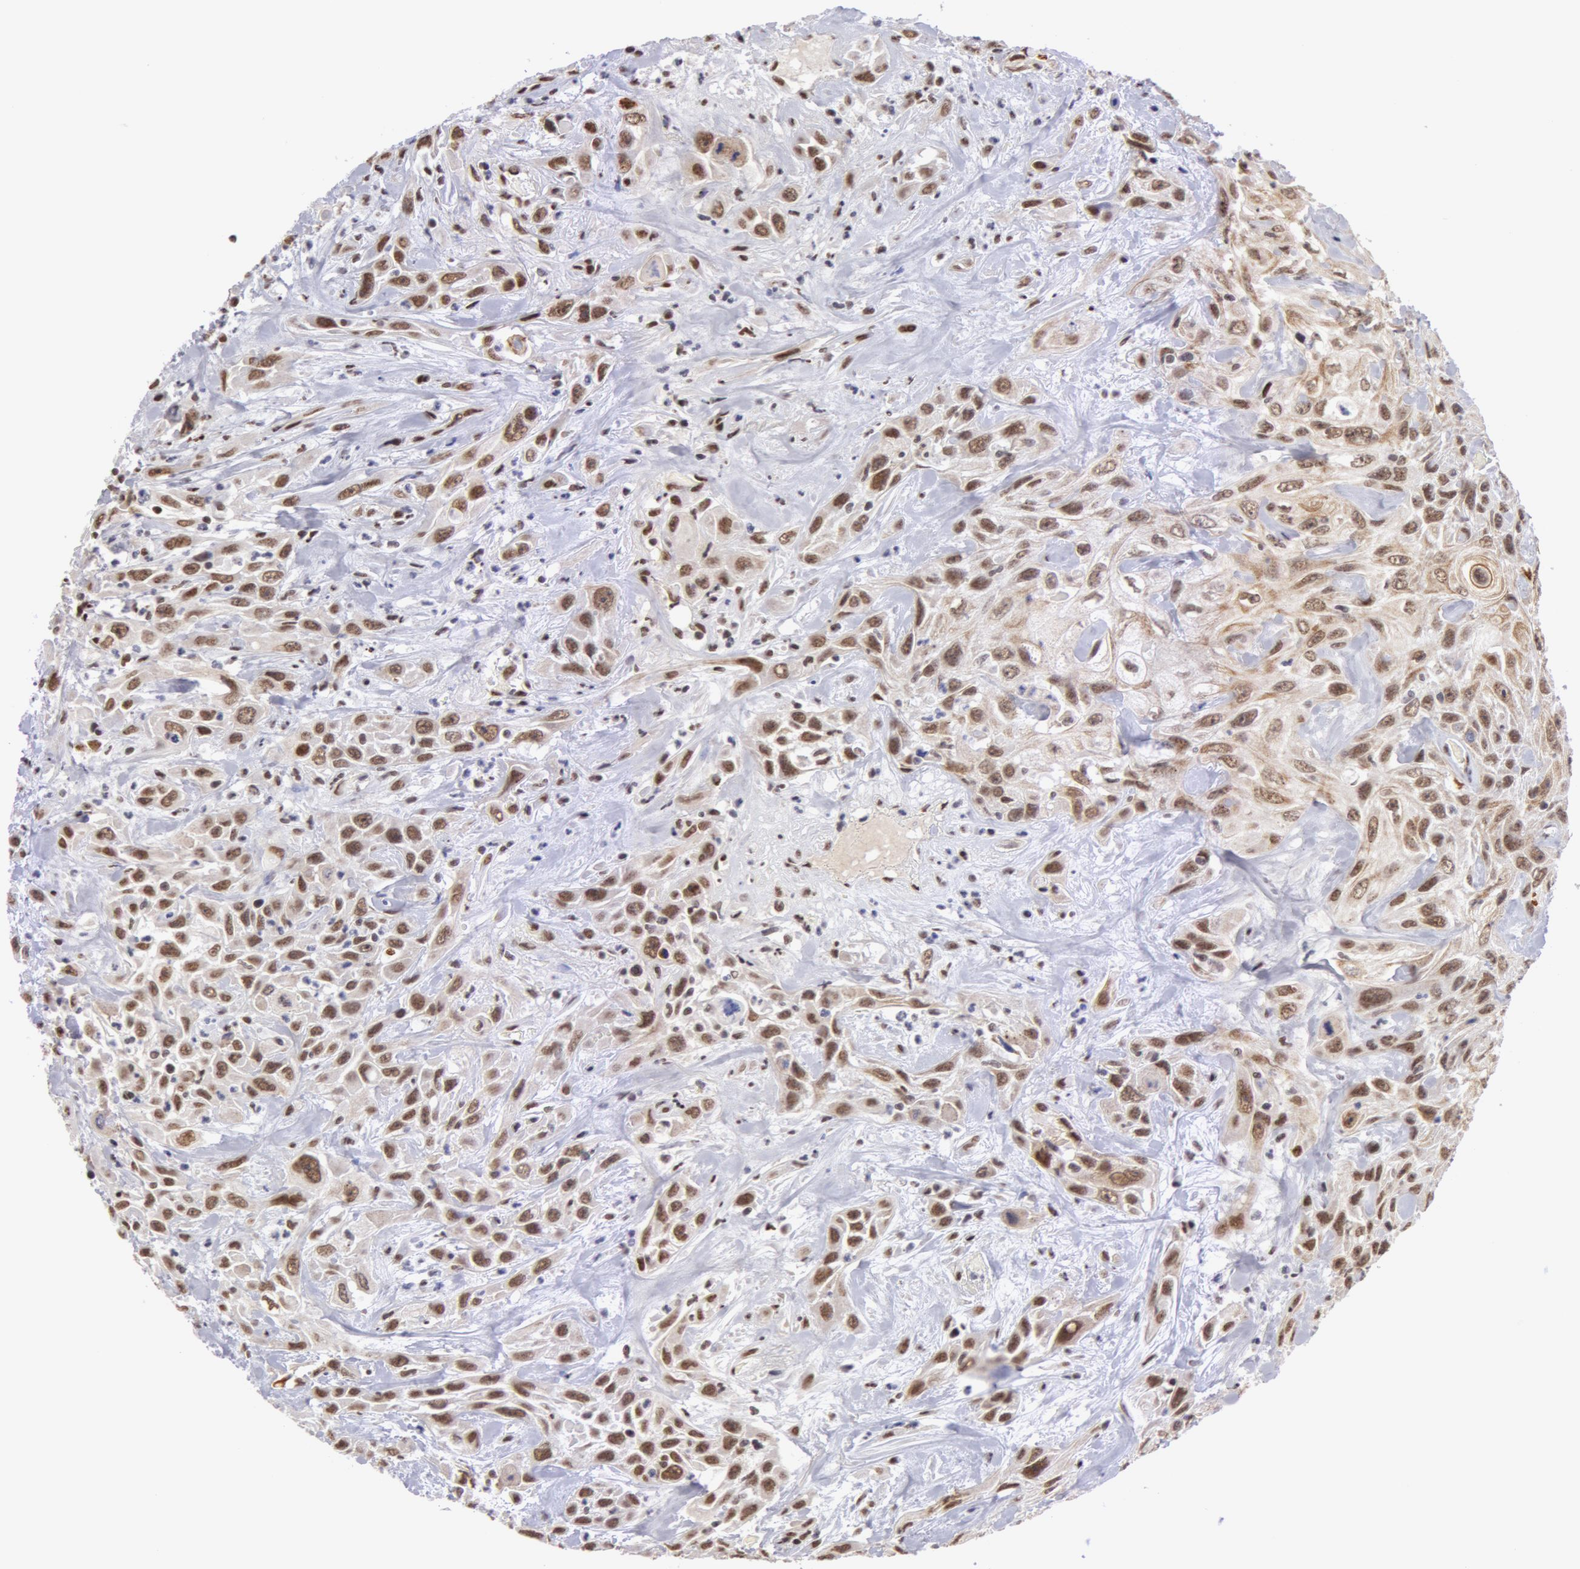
{"staining": {"intensity": "moderate", "quantity": "25%-75%", "location": "cytoplasmic/membranous,nuclear"}, "tissue": "urothelial cancer", "cell_type": "Tumor cells", "image_type": "cancer", "snomed": [{"axis": "morphology", "description": "Urothelial carcinoma, High grade"}, {"axis": "topography", "description": "Urinary bladder"}], "caption": "The image shows immunohistochemical staining of urothelial carcinoma (high-grade). There is moderate cytoplasmic/membranous and nuclear expression is identified in approximately 25%-75% of tumor cells. (IHC, brightfield microscopy, high magnification).", "gene": "VRTN", "patient": {"sex": "female", "age": 84}}